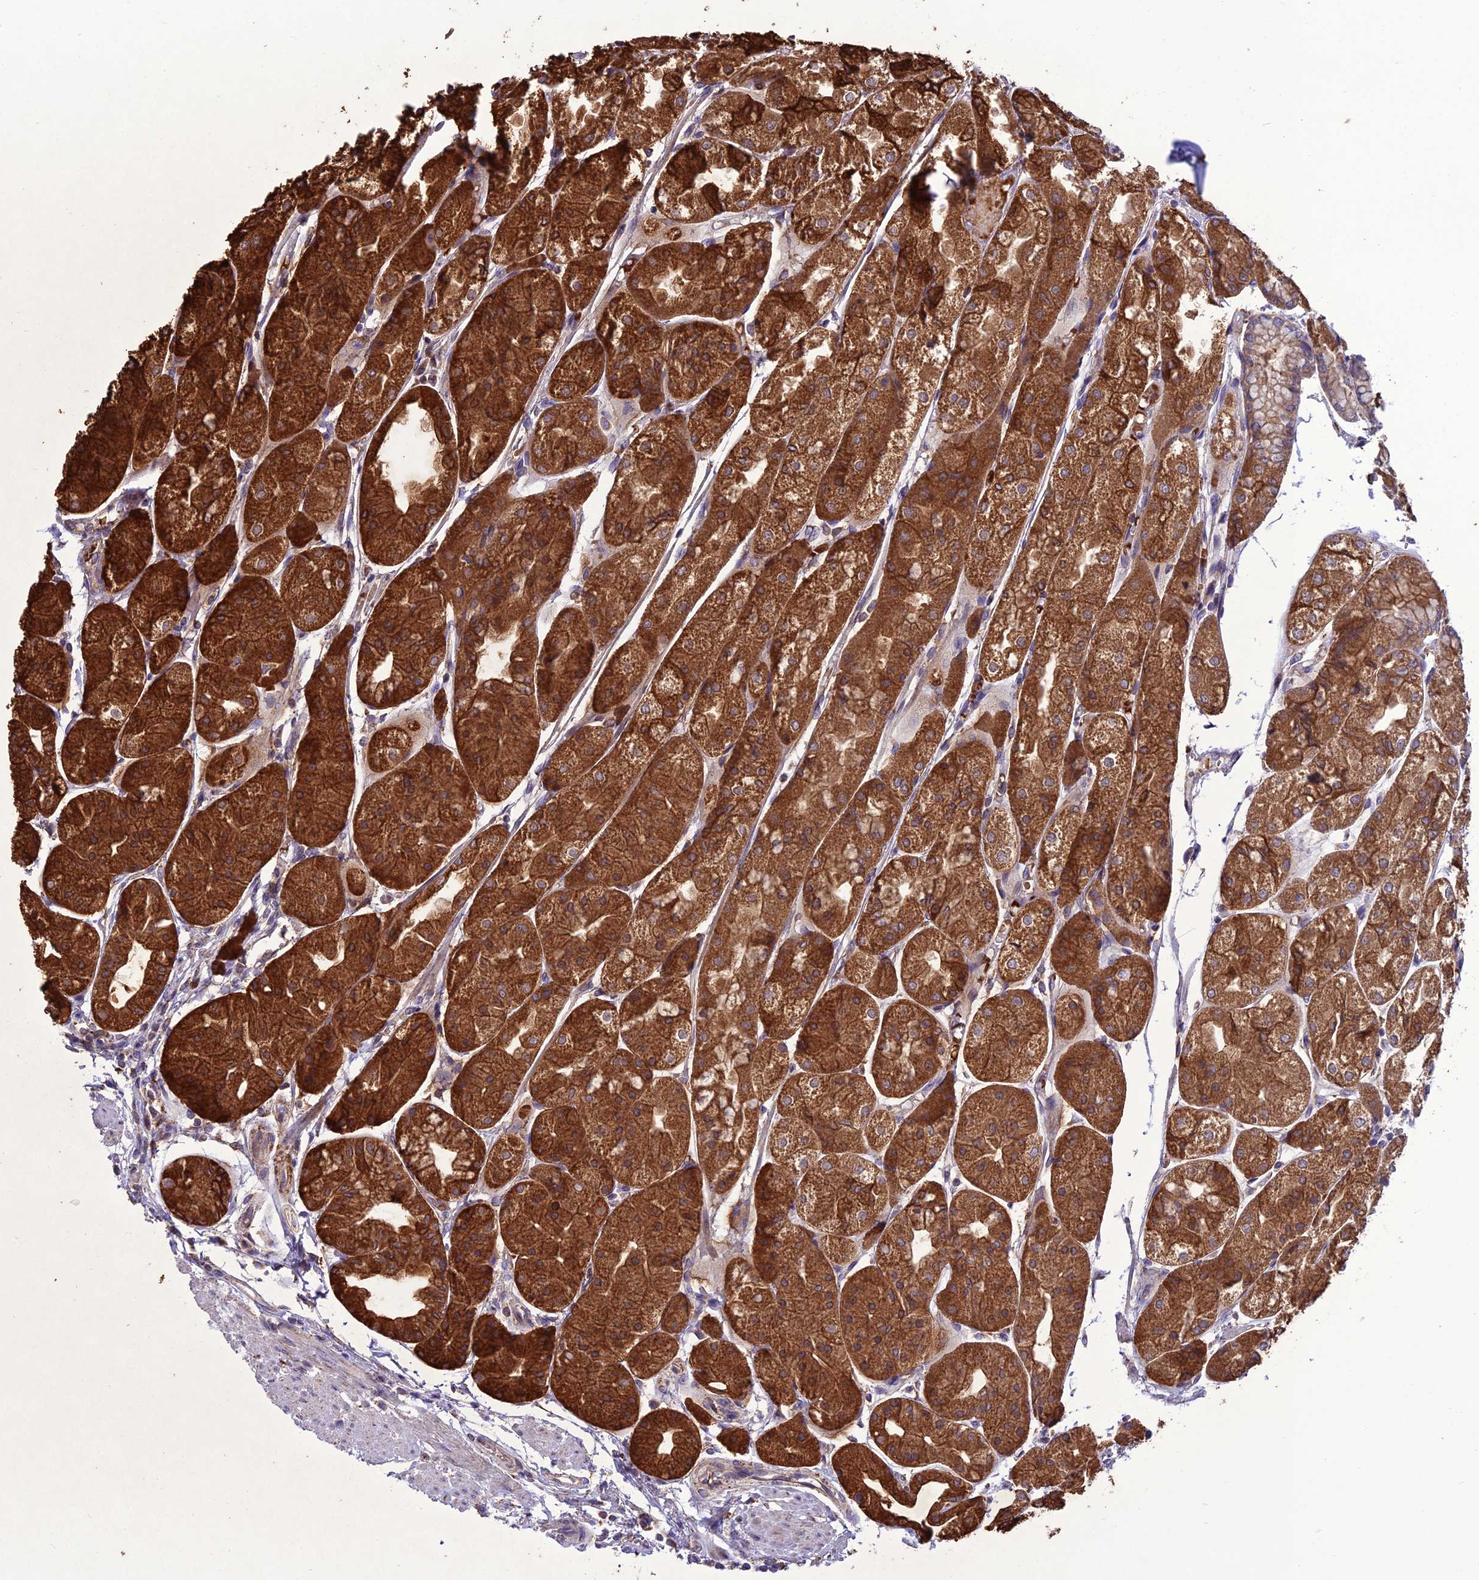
{"staining": {"intensity": "strong", "quantity": ">75%", "location": "cytoplasmic/membranous"}, "tissue": "stomach", "cell_type": "Glandular cells", "image_type": "normal", "snomed": [{"axis": "morphology", "description": "Normal tissue, NOS"}, {"axis": "topography", "description": "Stomach, upper"}], "caption": "The photomicrograph exhibits immunohistochemical staining of benign stomach. There is strong cytoplasmic/membranous positivity is identified in approximately >75% of glandular cells.", "gene": "ENSG00000260272", "patient": {"sex": "male", "age": 72}}